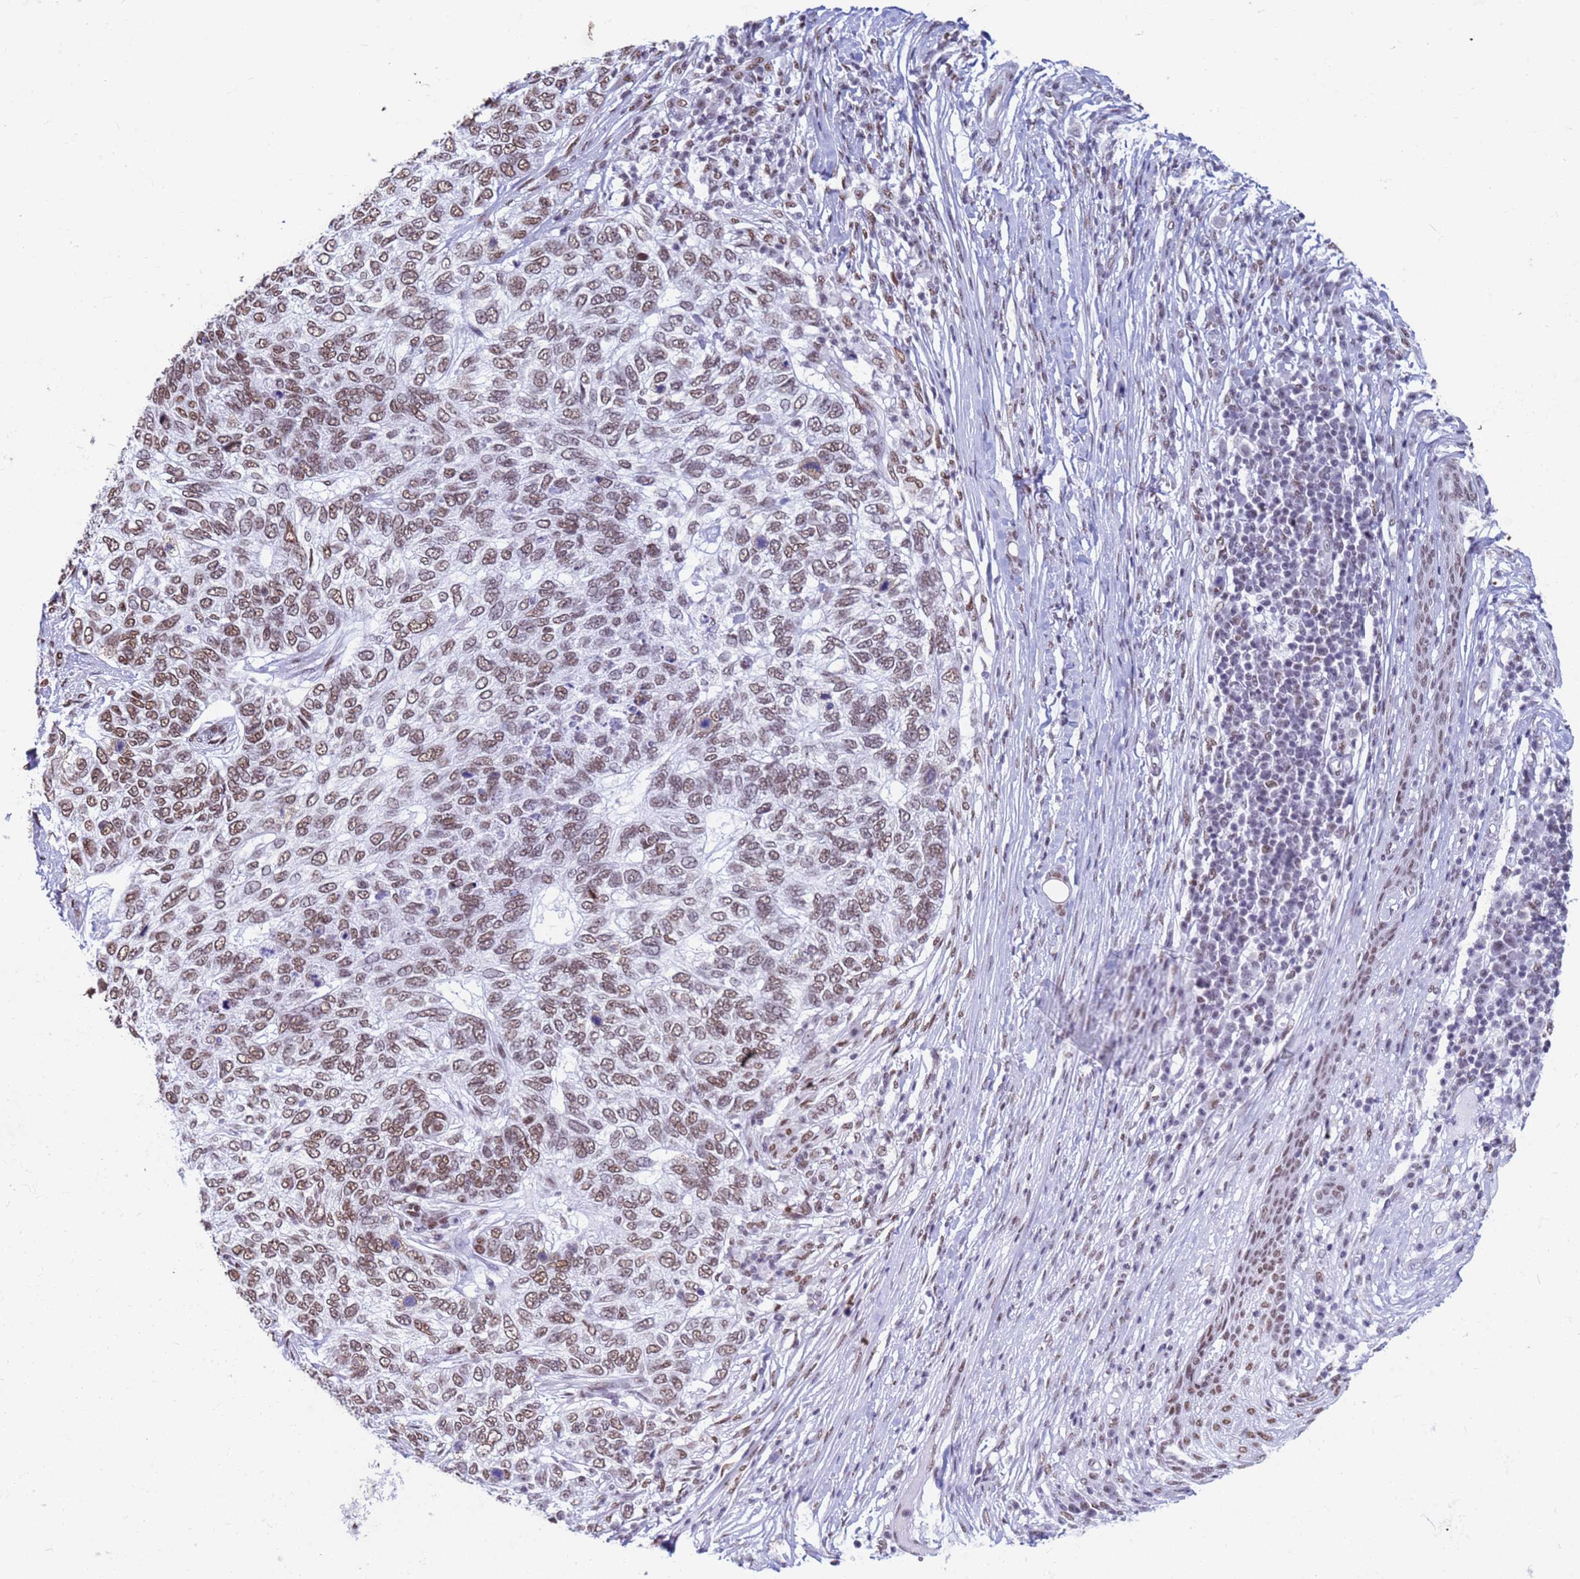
{"staining": {"intensity": "moderate", "quantity": ">75%", "location": "nuclear"}, "tissue": "skin cancer", "cell_type": "Tumor cells", "image_type": "cancer", "snomed": [{"axis": "morphology", "description": "Basal cell carcinoma"}, {"axis": "topography", "description": "Skin"}], "caption": "Skin cancer (basal cell carcinoma) was stained to show a protein in brown. There is medium levels of moderate nuclear positivity in approximately >75% of tumor cells.", "gene": "FAM170B", "patient": {"sex": "female", "age": 65}}